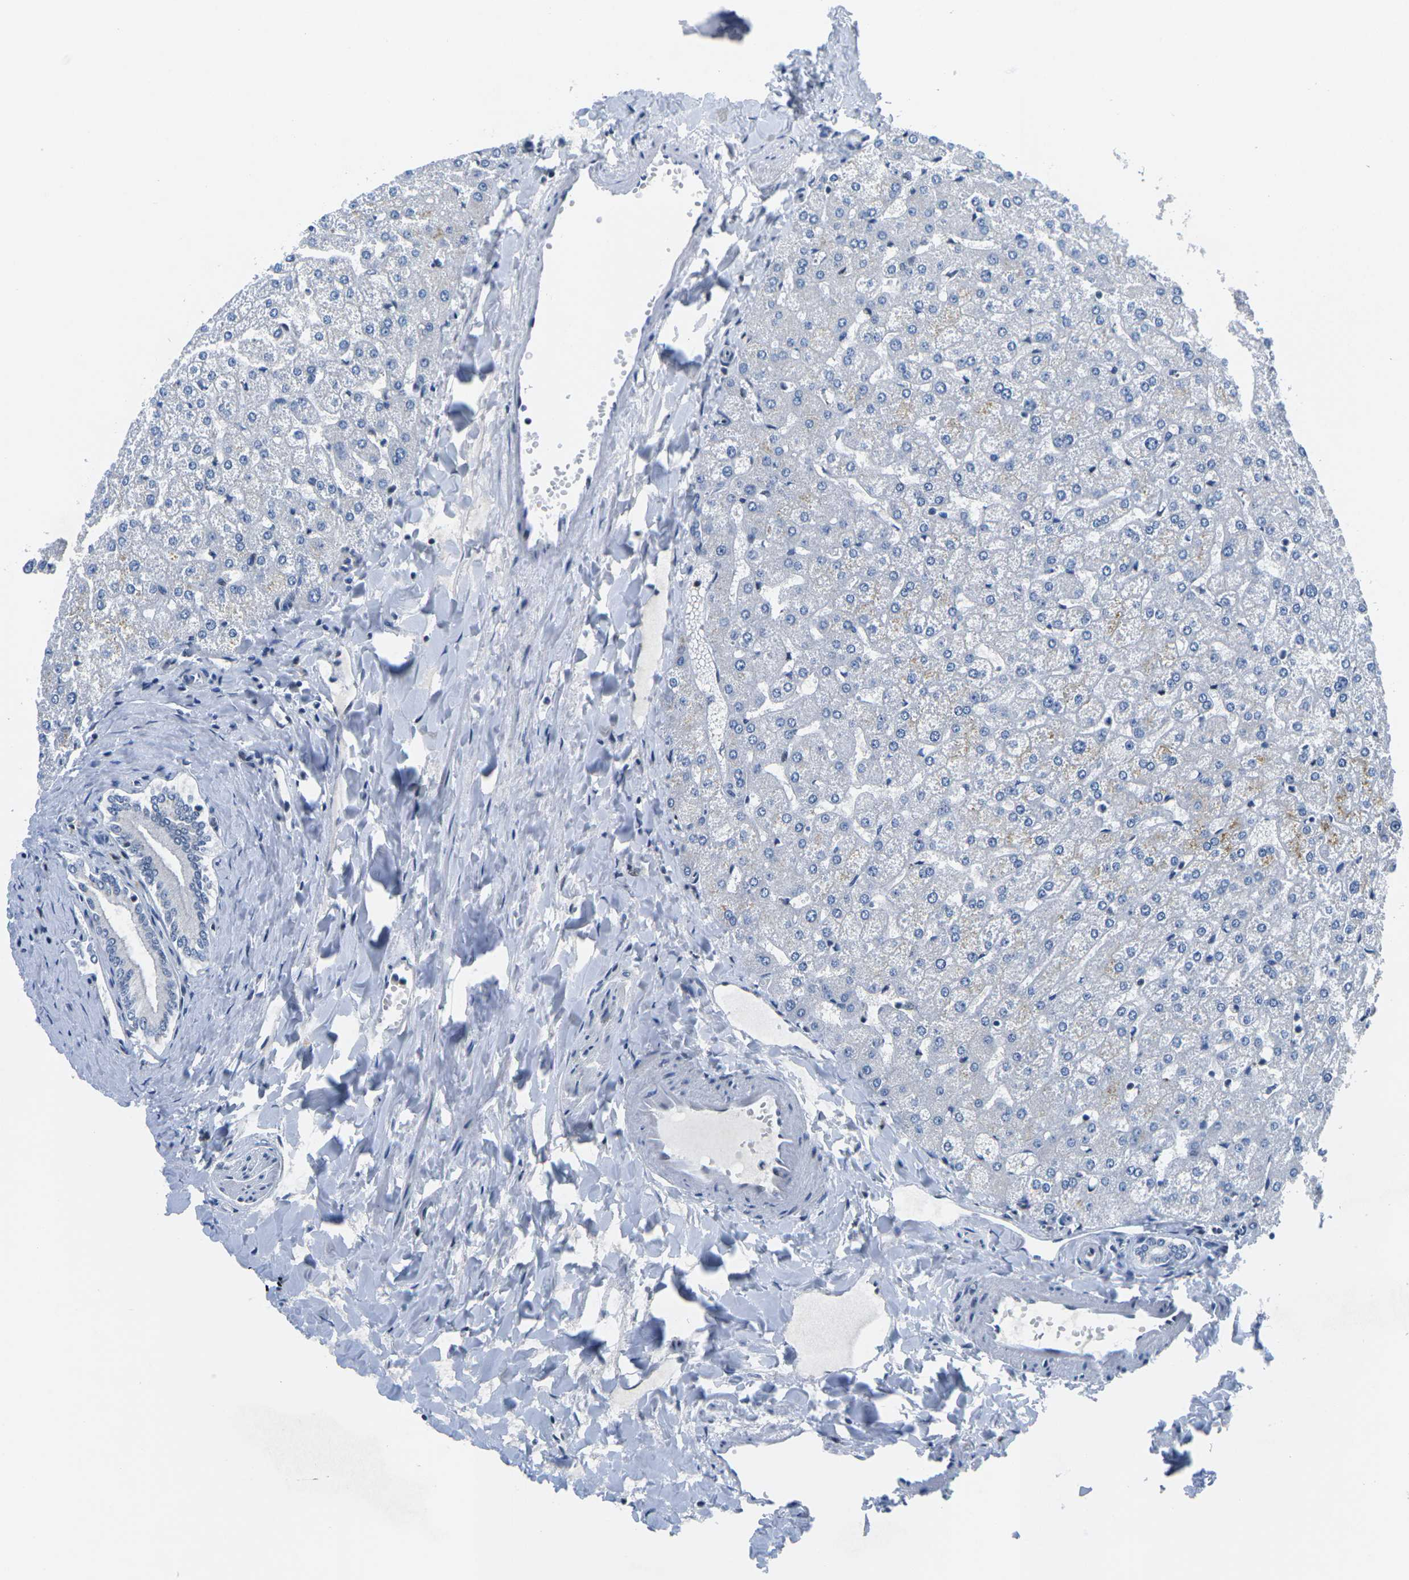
{"staining": {"intensity": "negative", "quantity": "none", "location": "none"}, "tissue": "liver", "cell_type": "Cholangiocytes", "image_type": "normal", "snomed": [{"axis": "morphology", "description": "Normal tissue, NOS"}, {"axis": "topography", "description": "Liver"}], "caption": "IHC histopathology image of unremarkable liver: liver stained with DAB exhibits no significant protein positivity in cholangiocytes.", "gene": "PRPF8", "patient": {"sex": "female", "age": 32}}